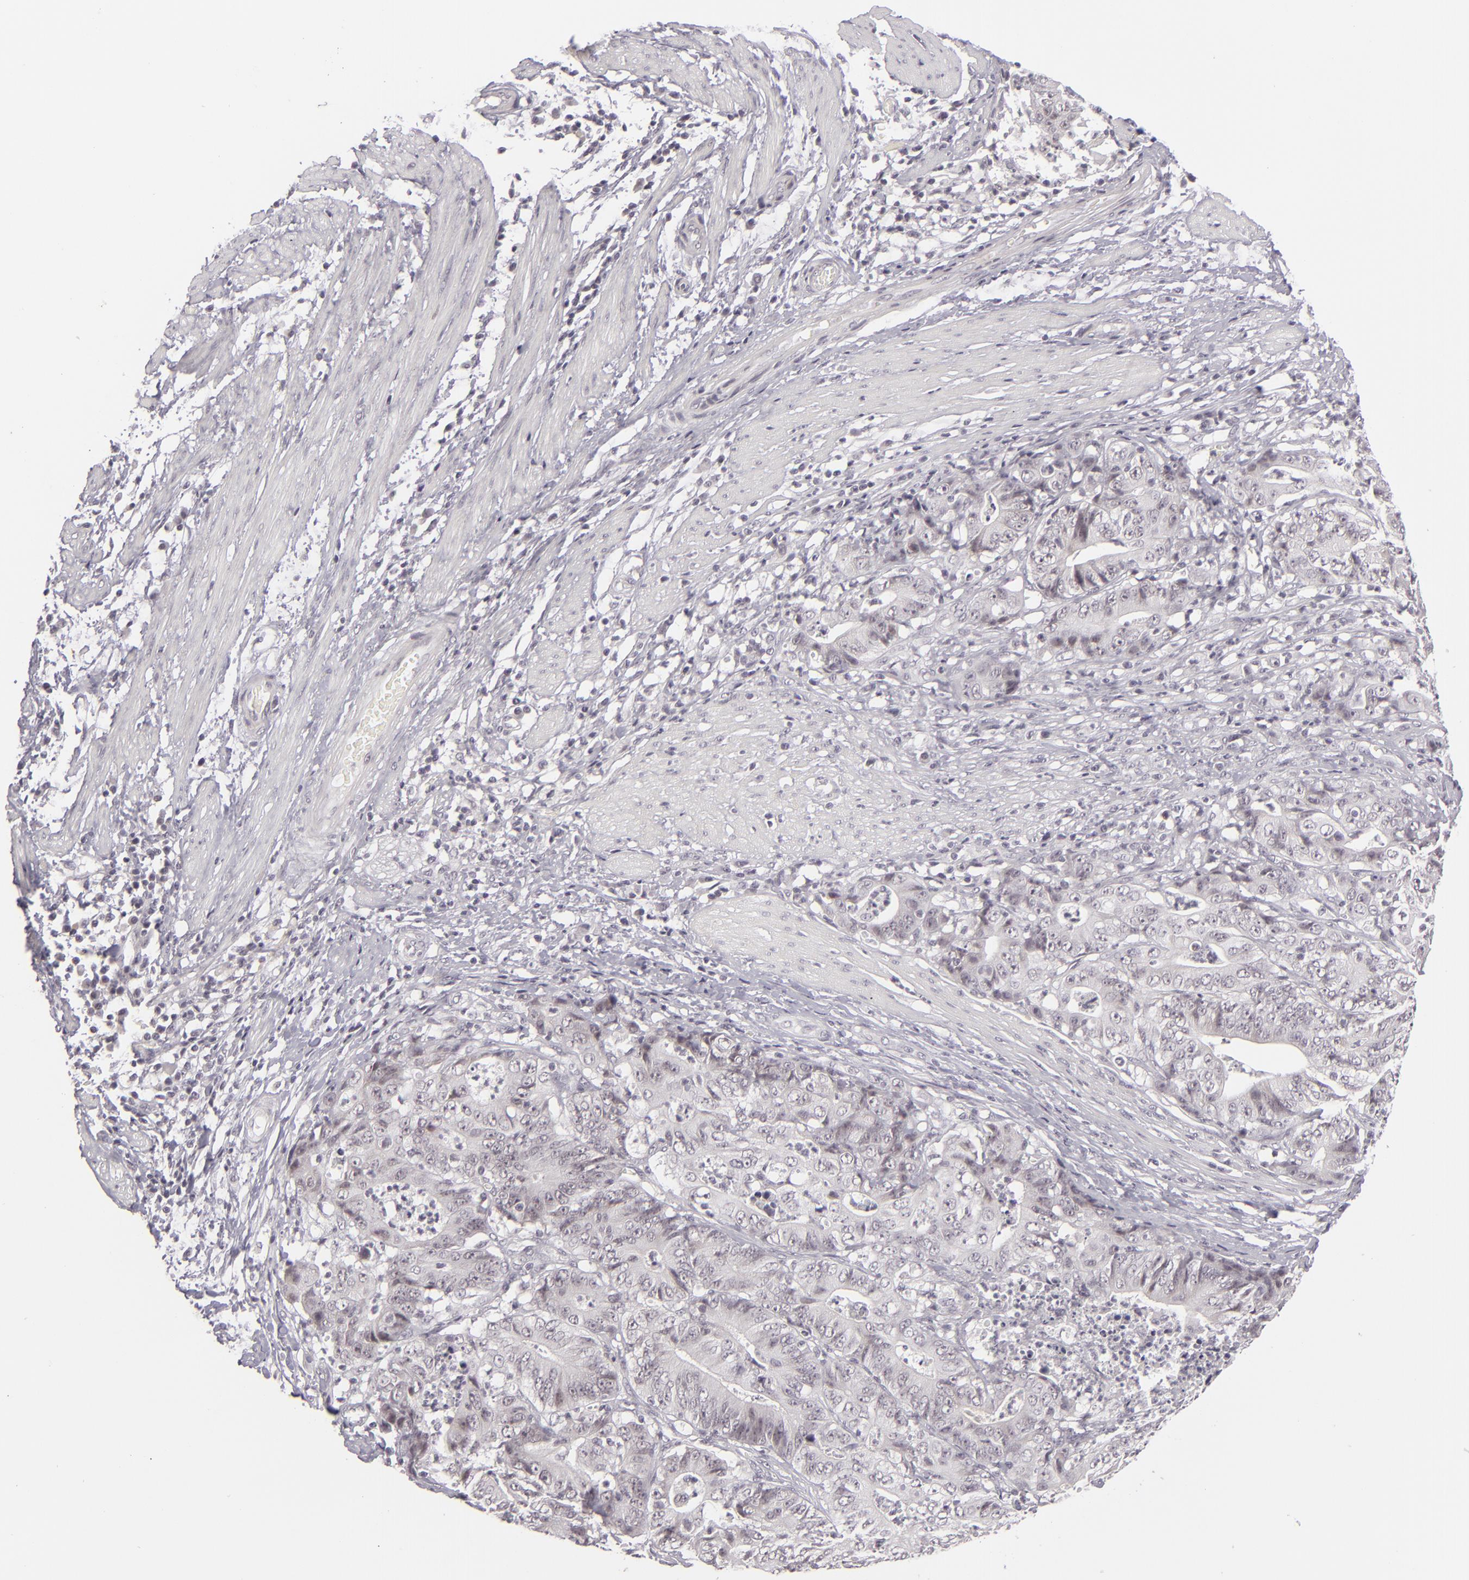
{"staining": {"intensity": "negative", "quantity": "none", "location": "none"}, "tissue": "stomach cancer", "cell_type": "Tumor cells", "image_type": "cancer", "snomed": [{"axis": "morphology", "description": "Adenocarcinoma, NOS"}, {"axis": "topography", "description": "Stomach, lower"}], "caption": "IHC photomicrograph of human stomach adenocarcinoma stained for a protein (brown), which shows no positivity in tumor cells. The staining is performed using DAB (3,3'-diaminobenzidine) brown chromogen with nuclei counter-stained in using hematoxylin.", "gene": "DLG3", "patient": {"sex": "female", "age": 86}}